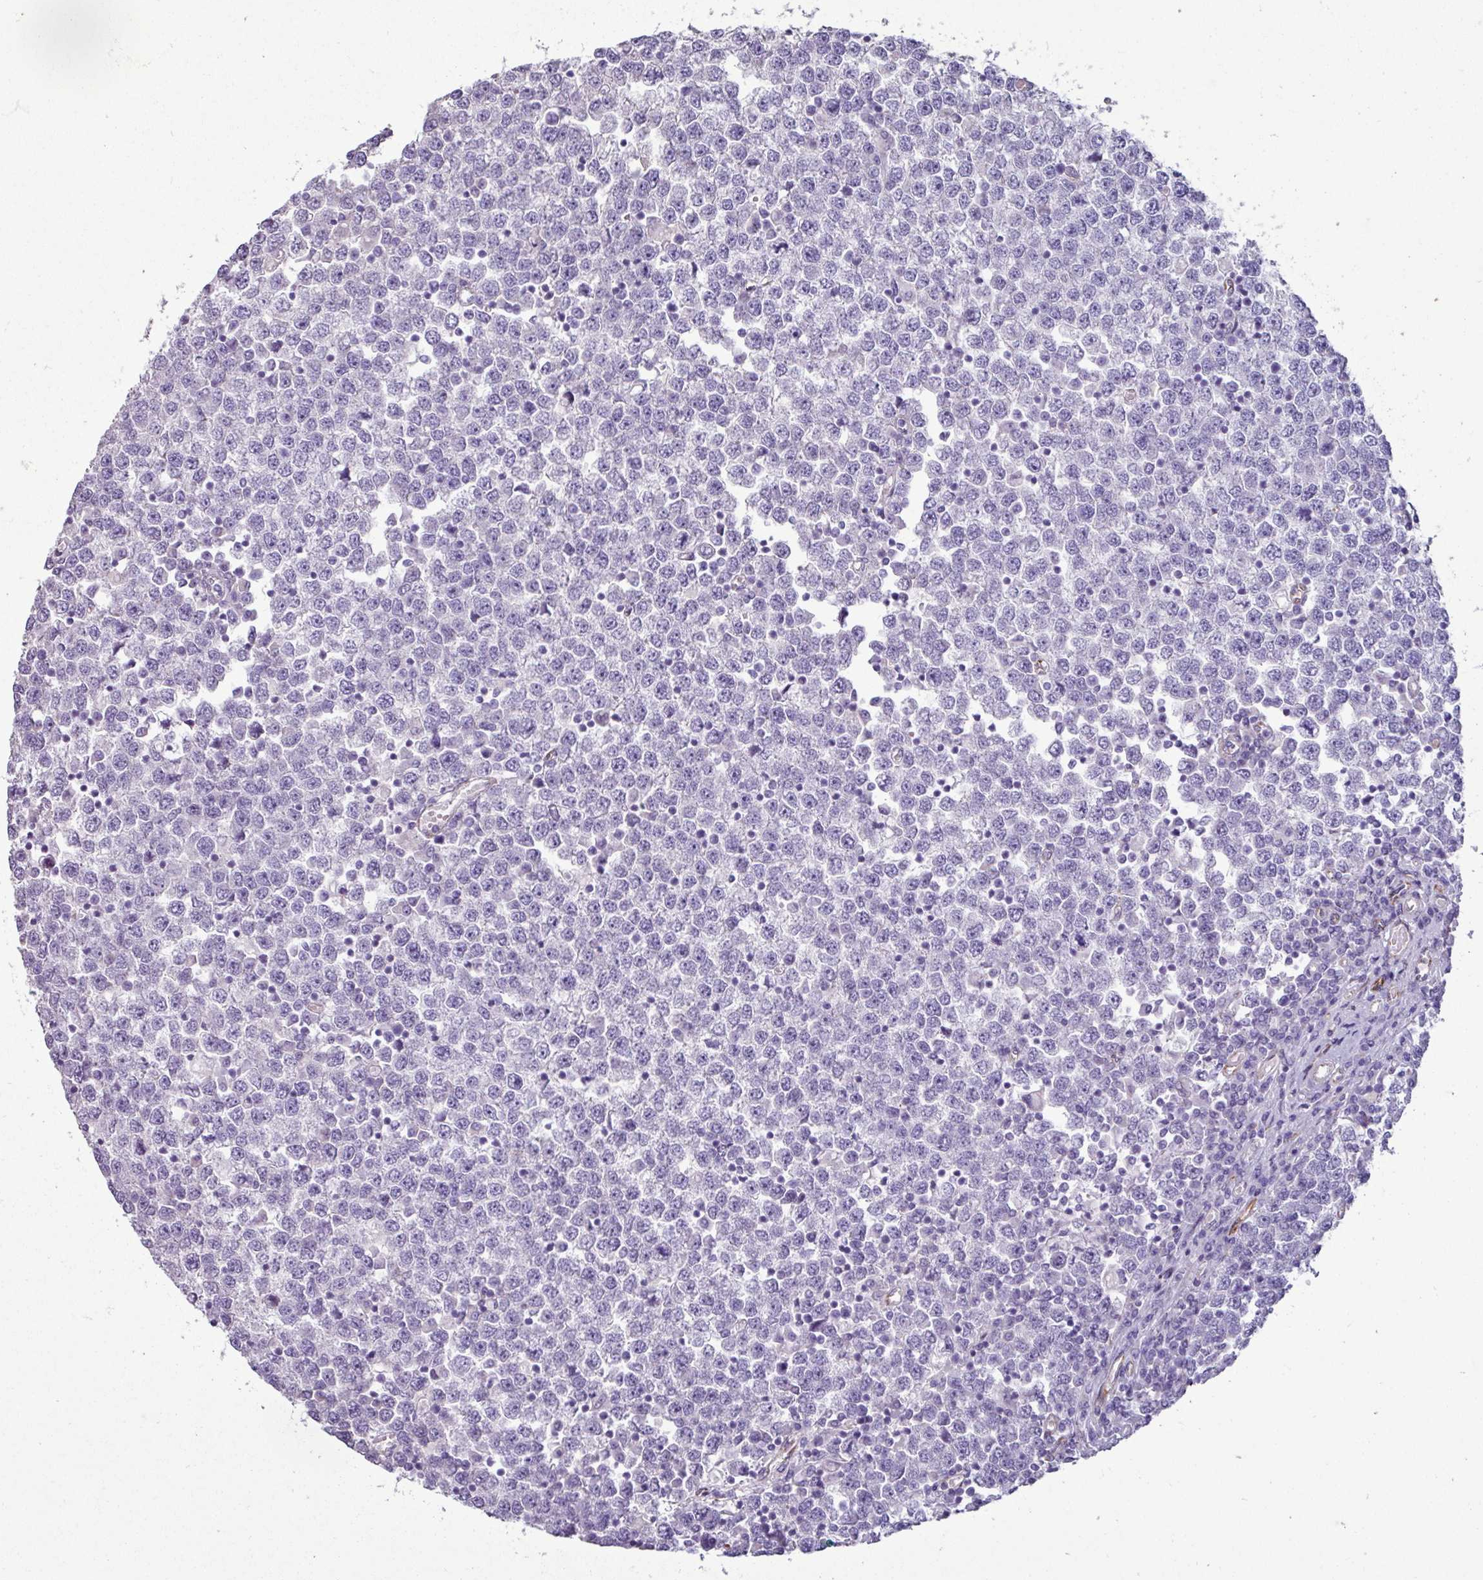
{"staining": {"intensity": "negative", "quantity": "none", "location": "none"}, "tissue": "testis cancer", "cell_type": "Tumor cells", "image_type": "cancer", "snomed": [{"axis": "morphology", "description": "Seminoma, NOS"}, {"axis": "topography", "description": "Testis"}], "caption": "DAB (3,3'-diaminobenzidine) immunohistochemical staining of testis seminoma reveals no significant expression in tumor cells.", "gene": "PPP1R35", "patient": {"sex": "male", "age": 65}}